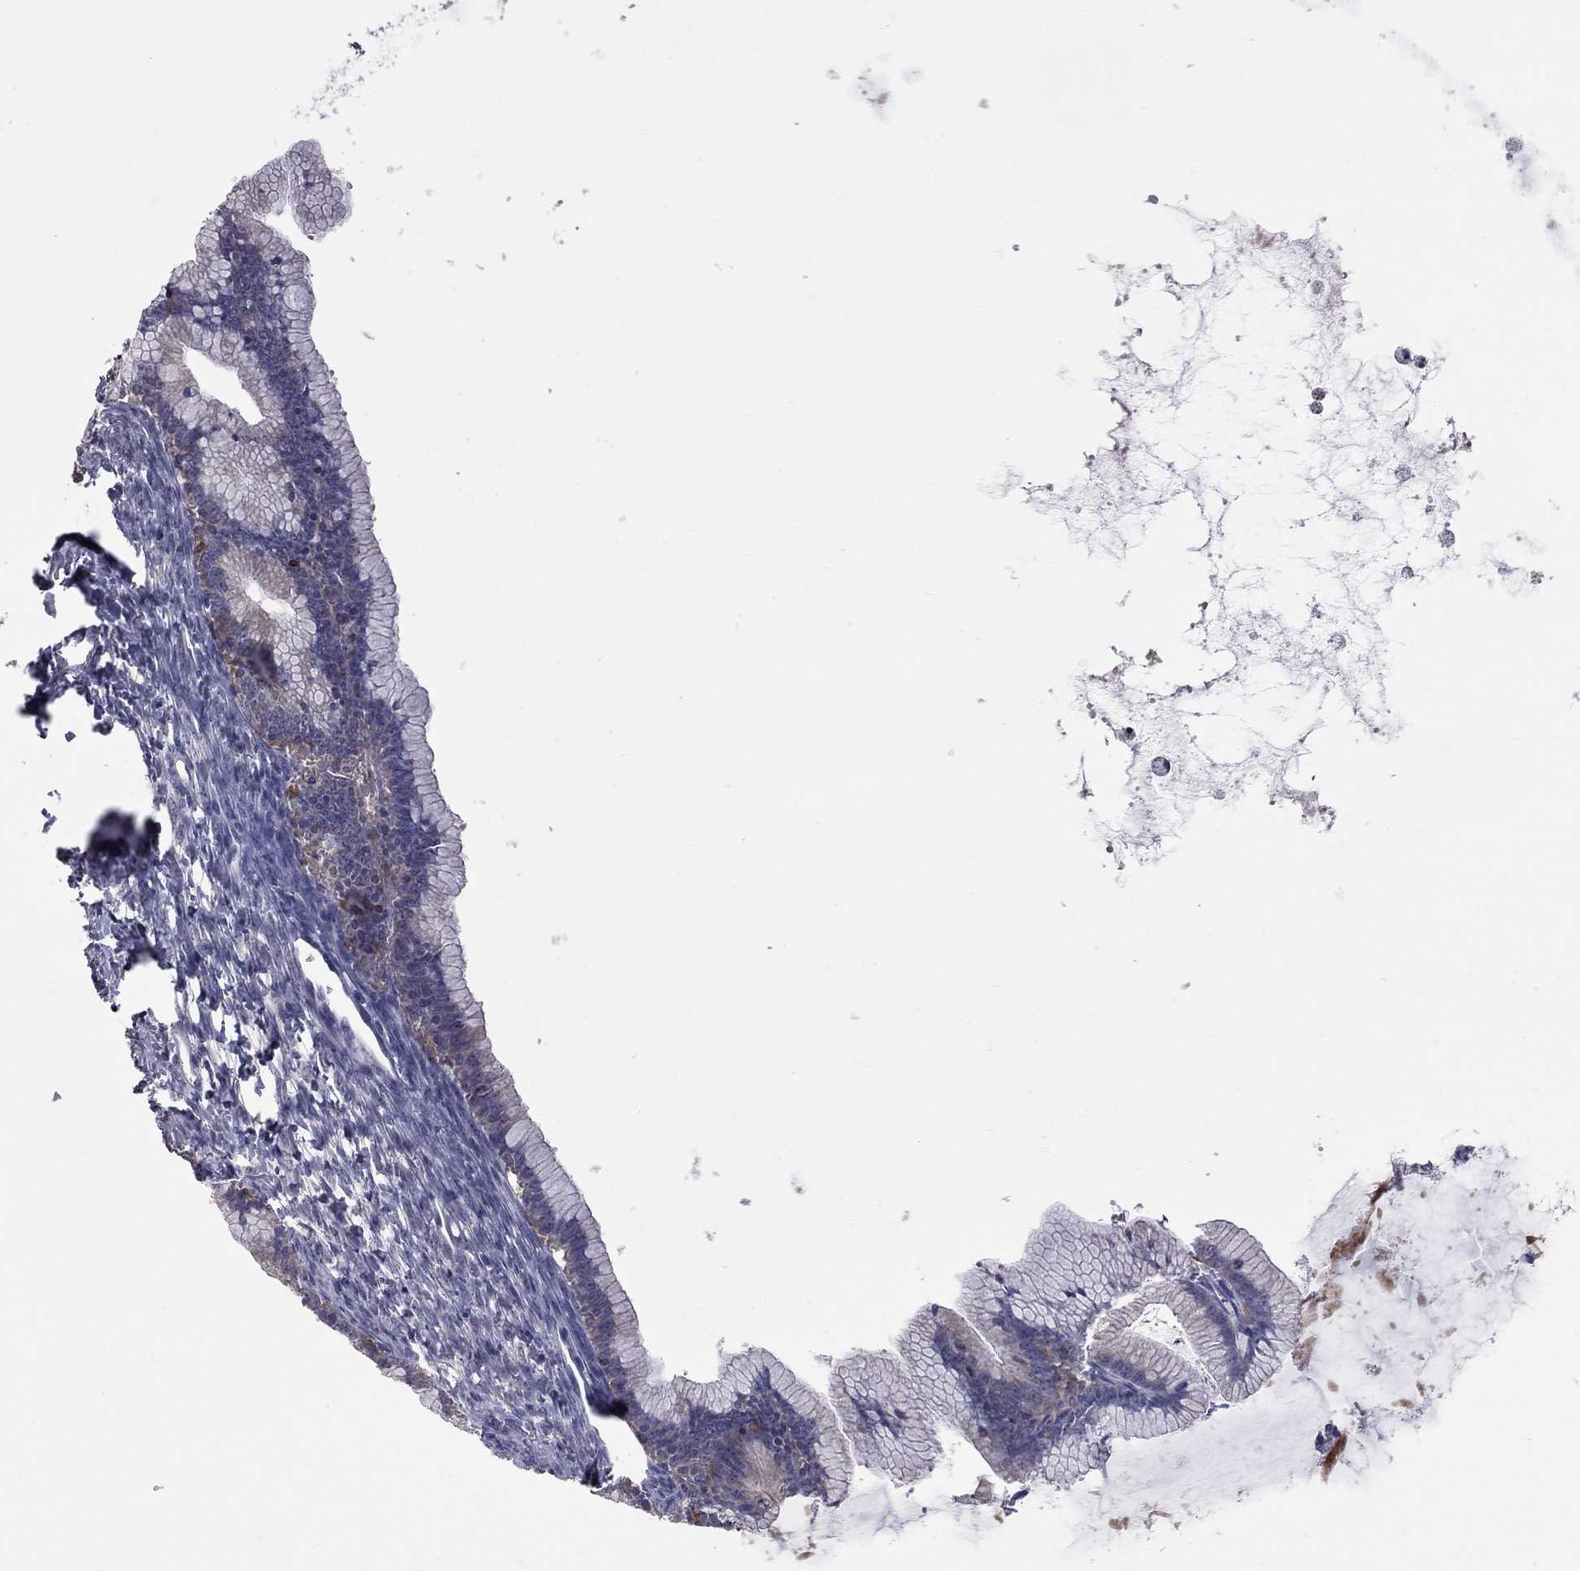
{"staining": {"intensity": "negative", "quantity": "none", "location": "none"}, "tissue": "ovarian cancer", "cell_type": "Tumor cells", "image_type": "cancer", "snomed": [{"axis": "morphology", "description": "Cystadenocarcinoma, mucinous, NOS"}, {"axis": "topography", "description": "Ovary"}], "caption": "Tumor cells are negative for protein expression in human mucinous cystadenocarcinoma (ovarian).", "gene": "HTR6", "patient": {"sex": "female", "age": 41}}